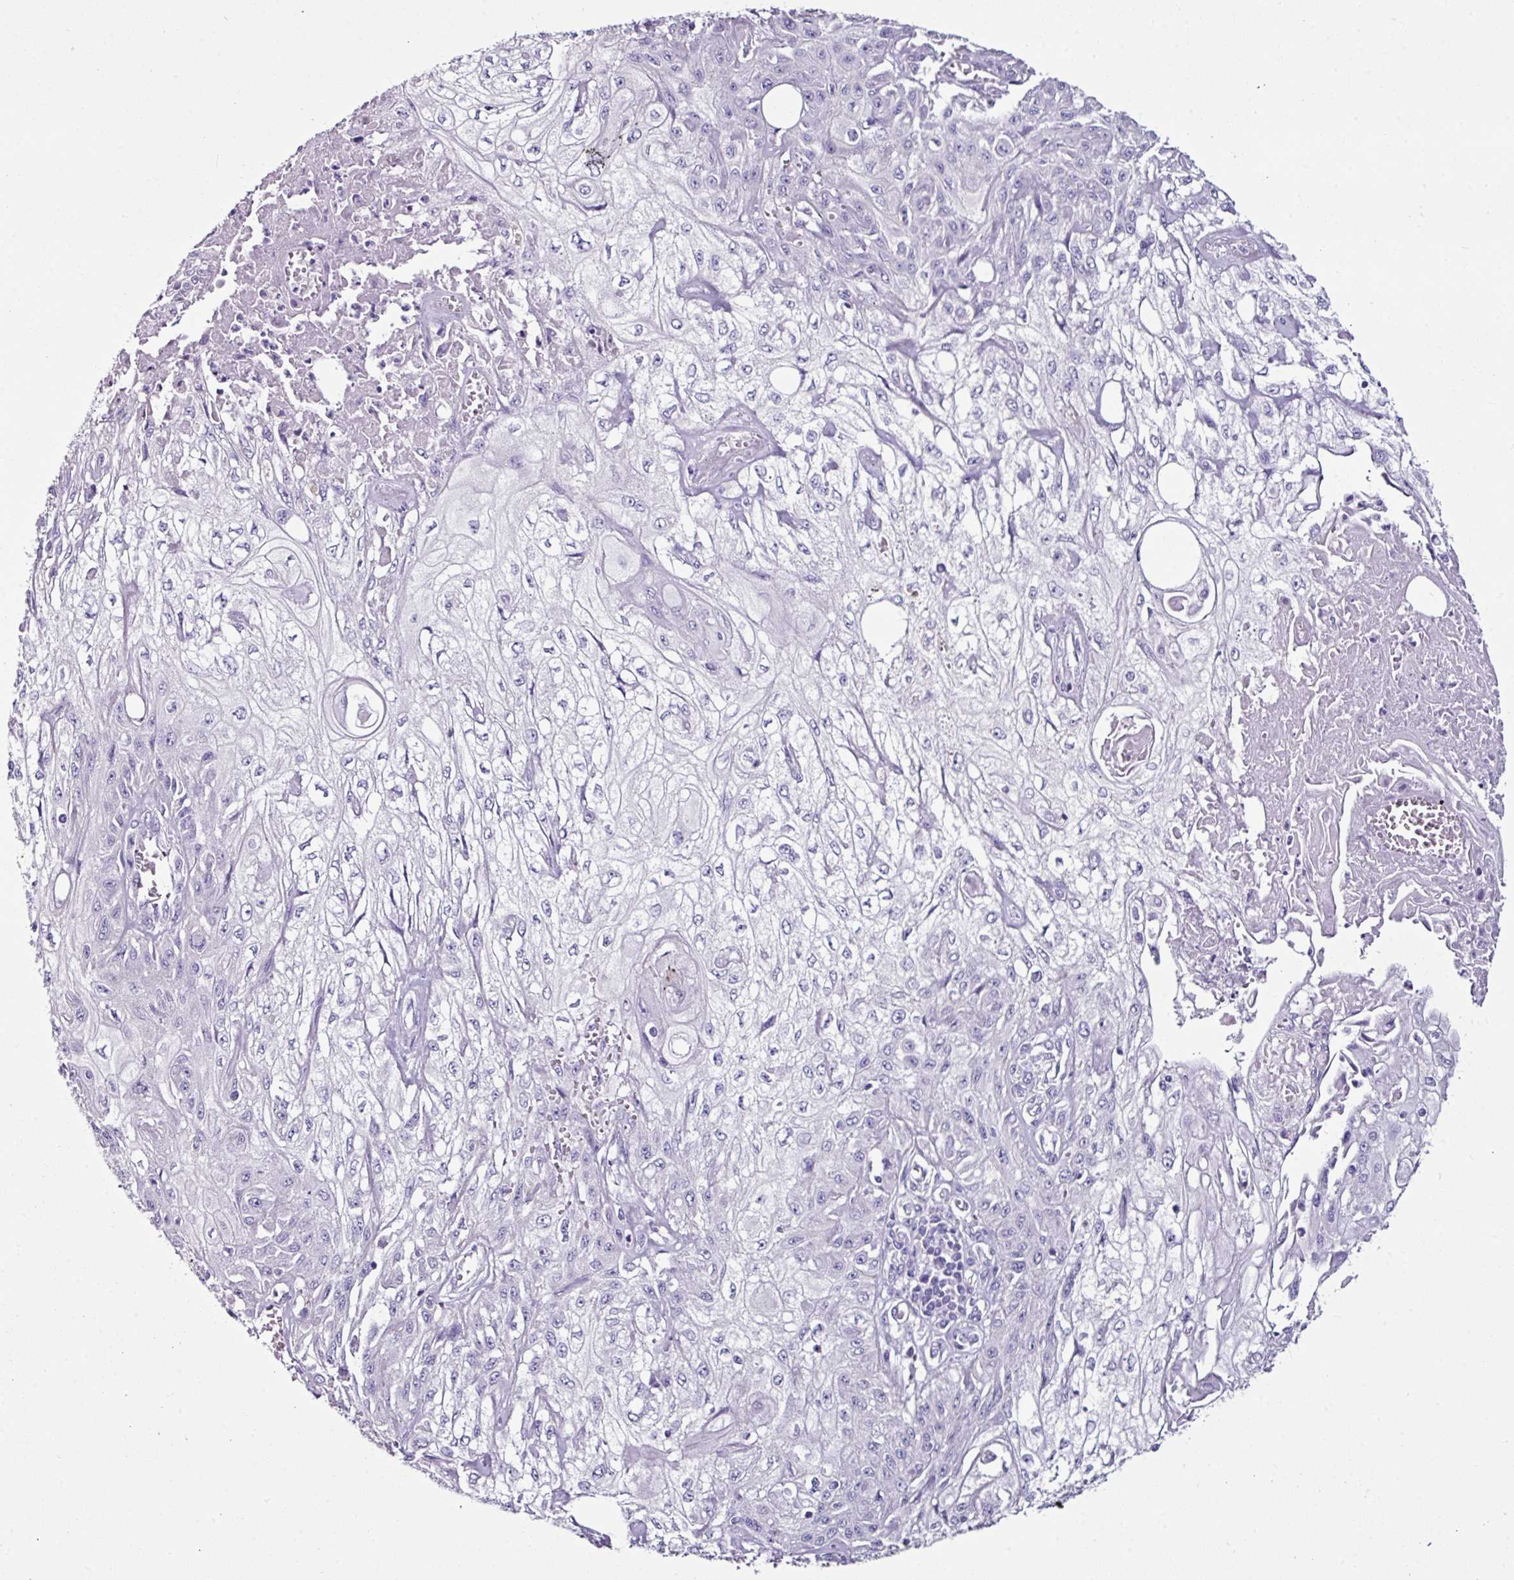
{"staining": {"intensity": "negative", "quantity": "none", "location": "none"}, "tissue": "skin cancer", "cell_type": "Tumor cells", "image_type": "cancer", "snomed": [{"axis": "morphology", "description": "Squamous cell carcinoma, NOS"}, {"axis": "morphology", "description": "Squamous cell carcinoma, metastatic, NOS"}, {"axis": "topography", "description": "Skin"}, {"axis": "topography", "description": "Lymph node"}], "caption": "Skin squamous cell carcinoma was stained to show a protein in brown. There is no significant expression in tumor cells.", "gene": "GLP2R", "patient": {"sex": "male", "age": 75}}